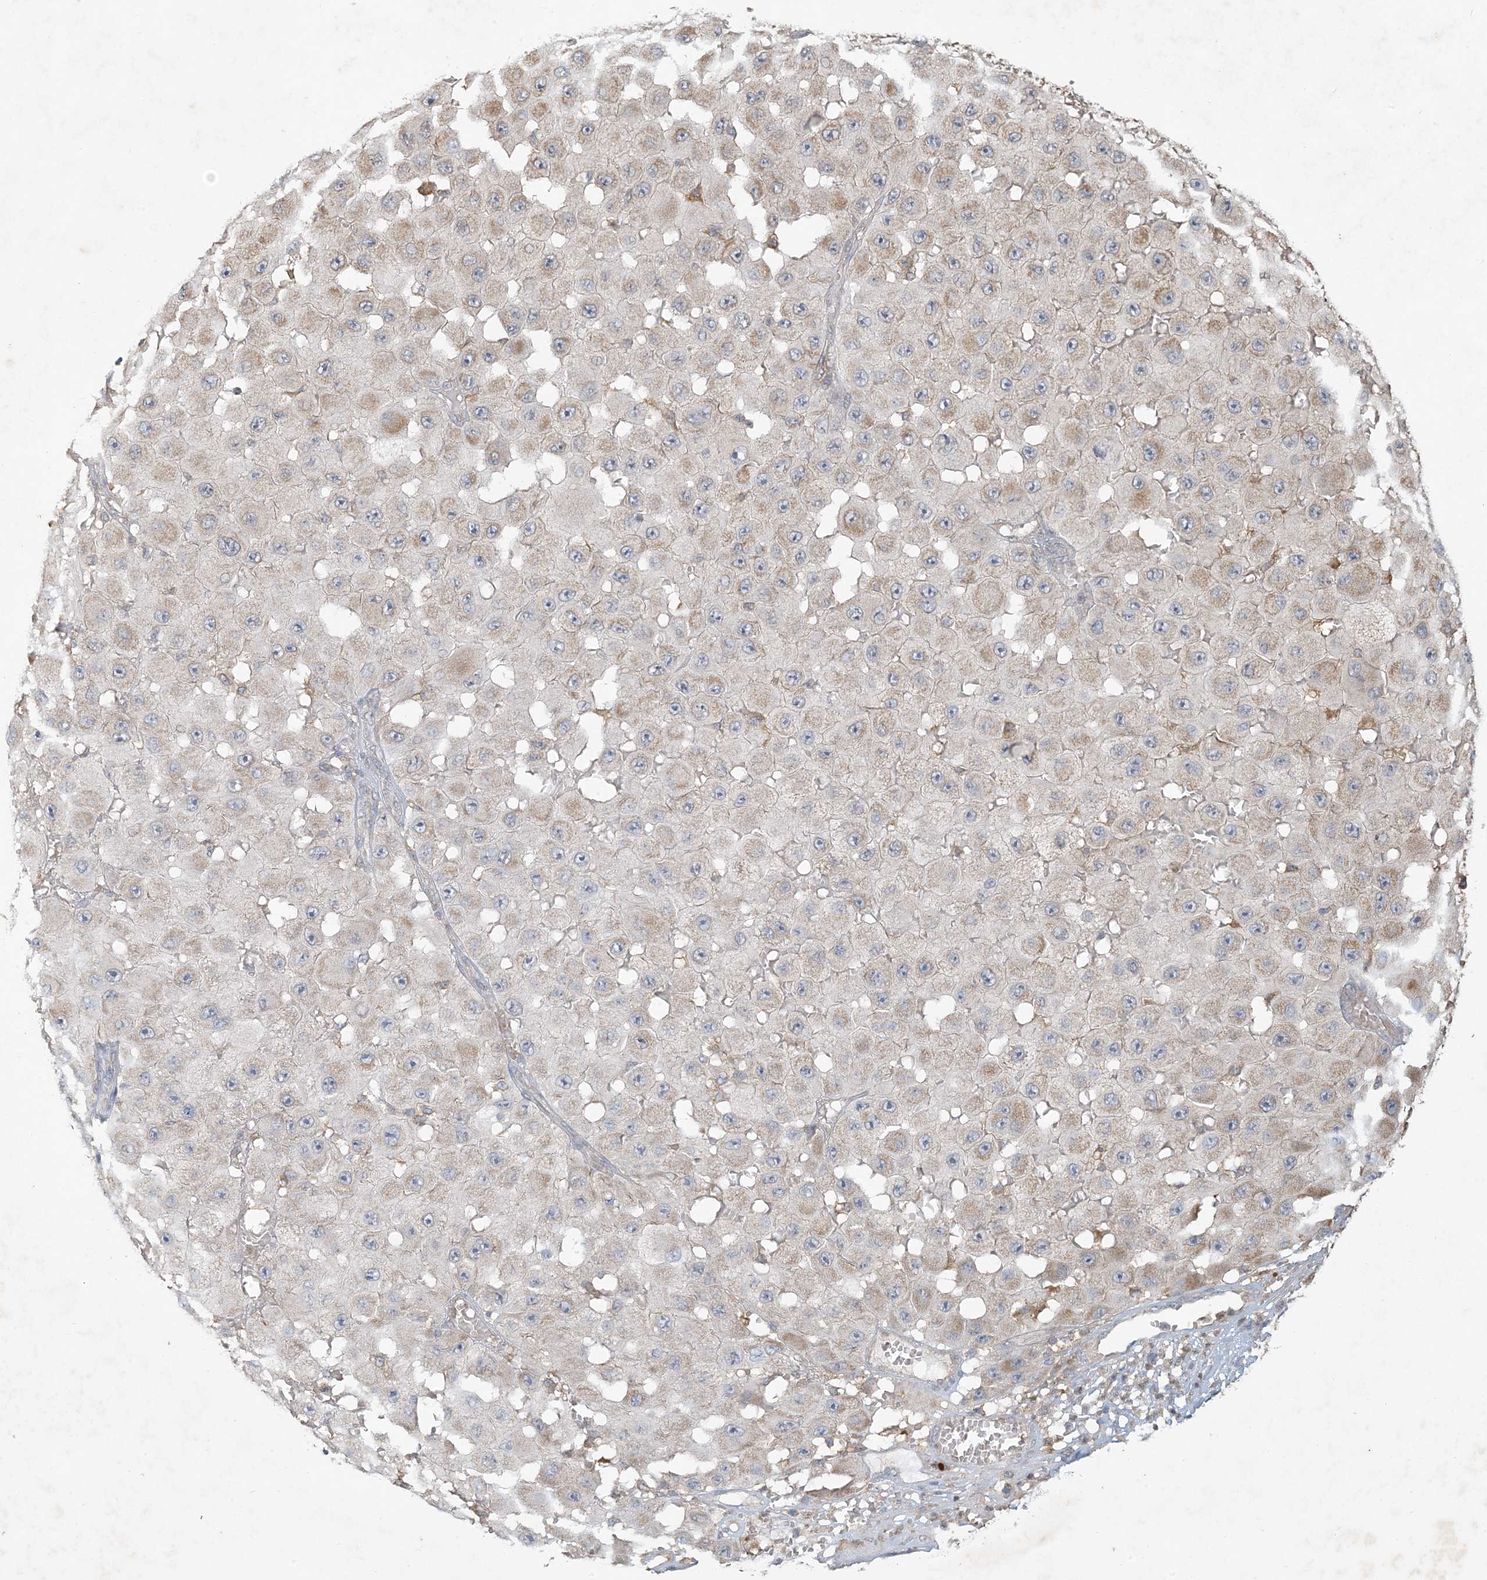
{"staining": {"intensity": "moderate", "quantity": "25%-75%", "location": "cytoplasmic/membranous"}, "tissue": "melanoma", "cell_type": "Tumor cells", "image_type": "cancer", "snomed": [{"axis": "morphology", "description": "Malignant melanoma, NOS"}, {"axis": "topography", "description": "Skin"}], "caption": "Immunohistochemical staining of melanoma exhibits medium levels of moderate cytoplasmic/membranous staining in about 25%-75% of tumor cells.", "gene": "MCOLN1", "patient": {"sex": "female", "age": 81}}